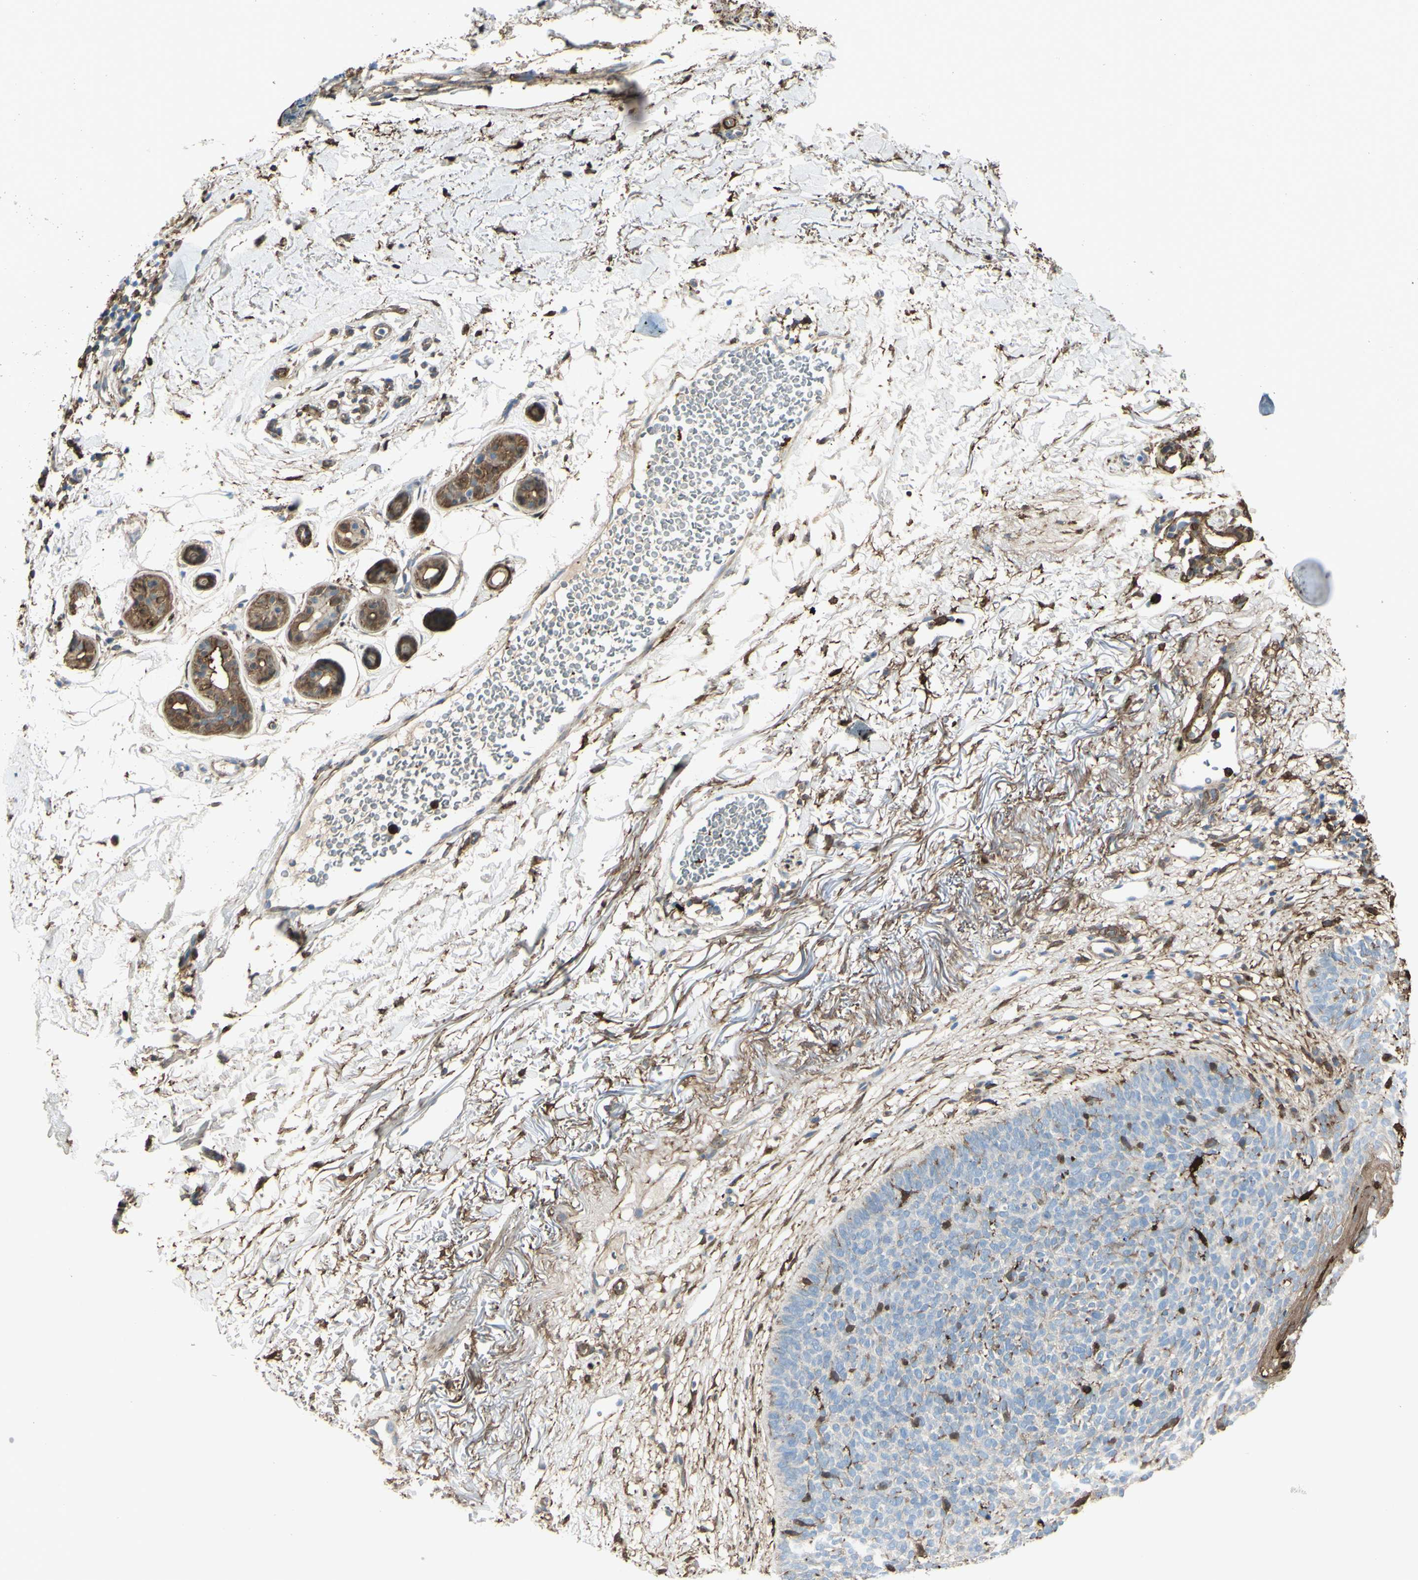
{"staining": {"intensity": "negative", "quantity": "none", "location": "none"}, "tissue": "skin cancer", "cell_type": "Tumor cells", "image_type": "cancer", "snomed": [{"axis": "morphology", "description": "Basal cell carcinoma"}, {"axis": "topography", "description": "Skin"}], "caption": "Skin cancer was stained to show a protein in brown. There is no significant positivity in tumor cells.", "gene": "GSN", "patient": {"sex": "female", "age": 70}}